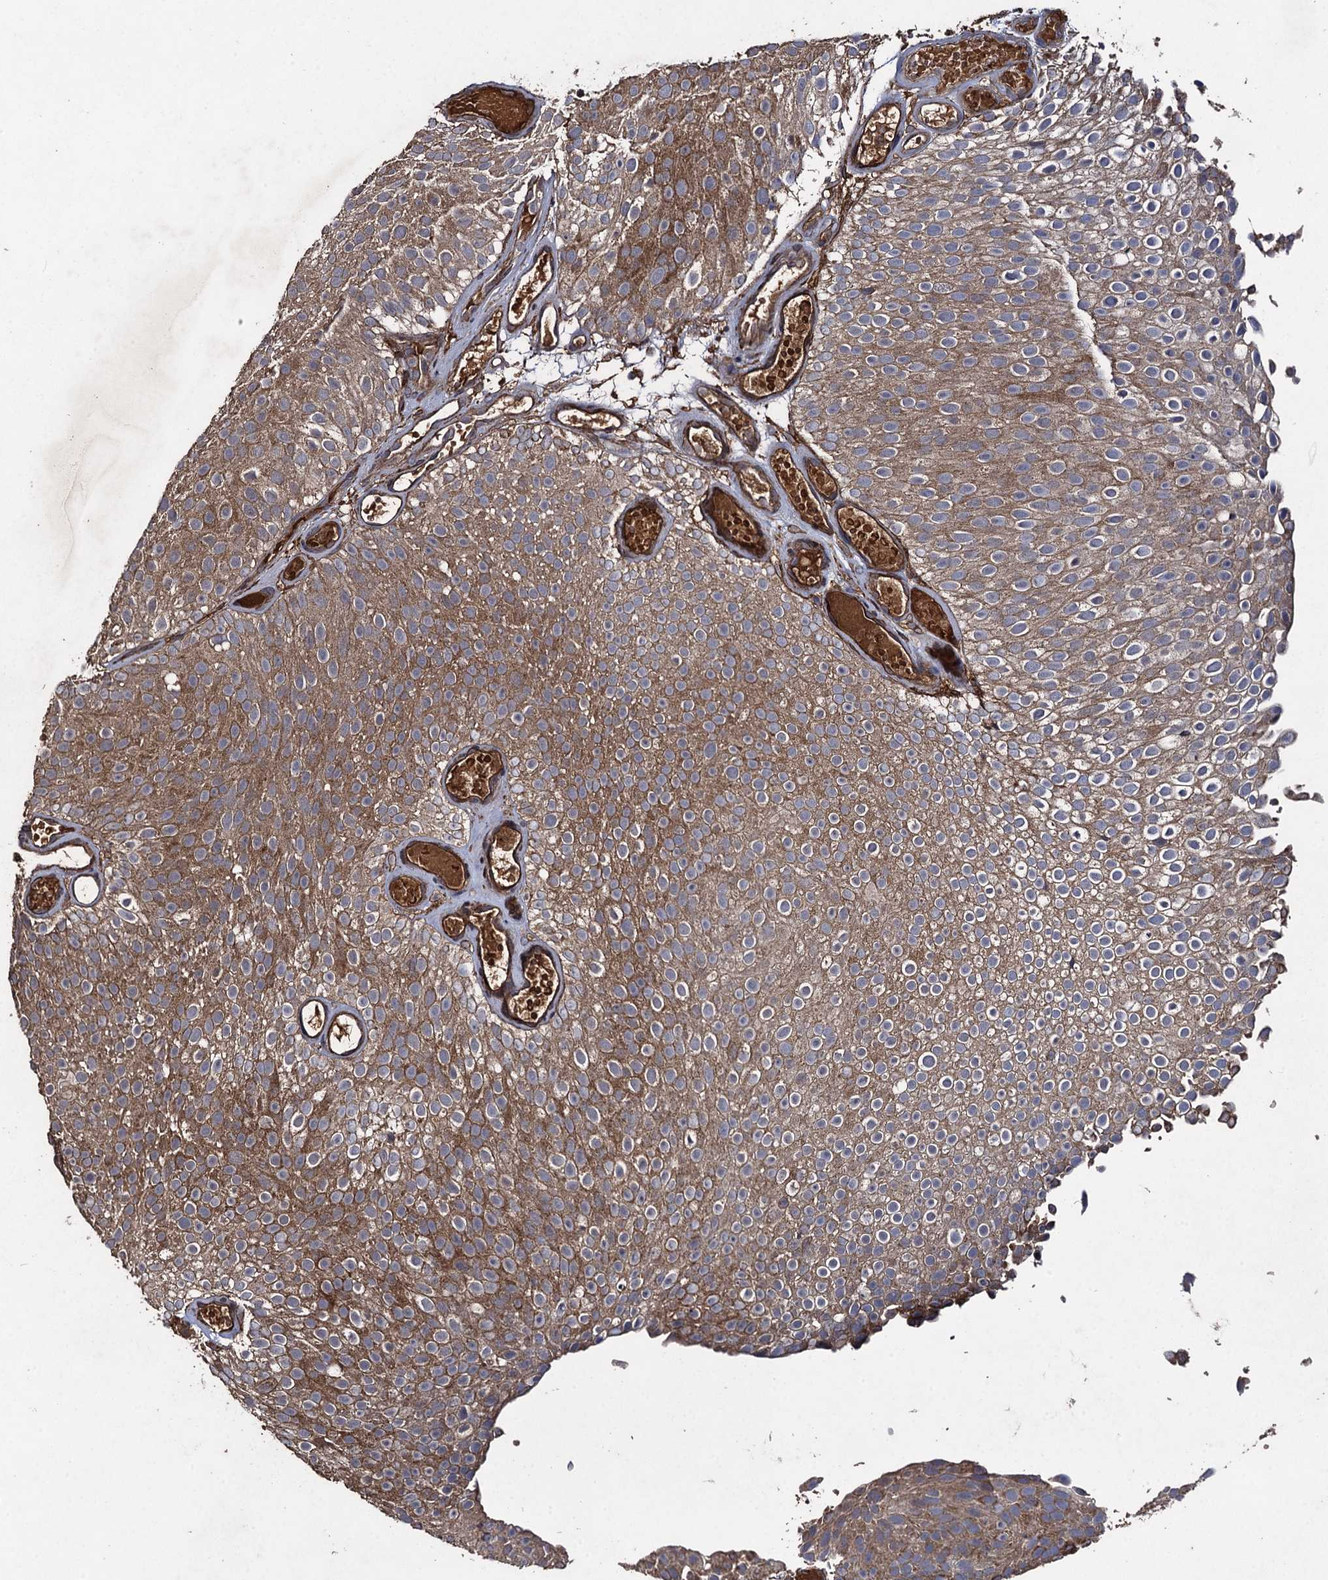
{"staining": {"intensity": "moderate", "quantity": ">75%", "location": "cytoplasmic/membranous"}, "tissue": "urothelial cancer", "cell_type": "Tumor cells", "image_type": "cancer", "snomed": [{"axis": "morphology", "description": "Urothelial carcinoma, Low grade"}, {"axis": "topography", "description": "Urinary bladder"}], "caption": "A brown stain highlights moderate cytoplasmic/membranous staining of a protein in urothelial cancer tumor cells.", "gene": "TXNDC11", "patient": {"sex": "male", "age": 78}}